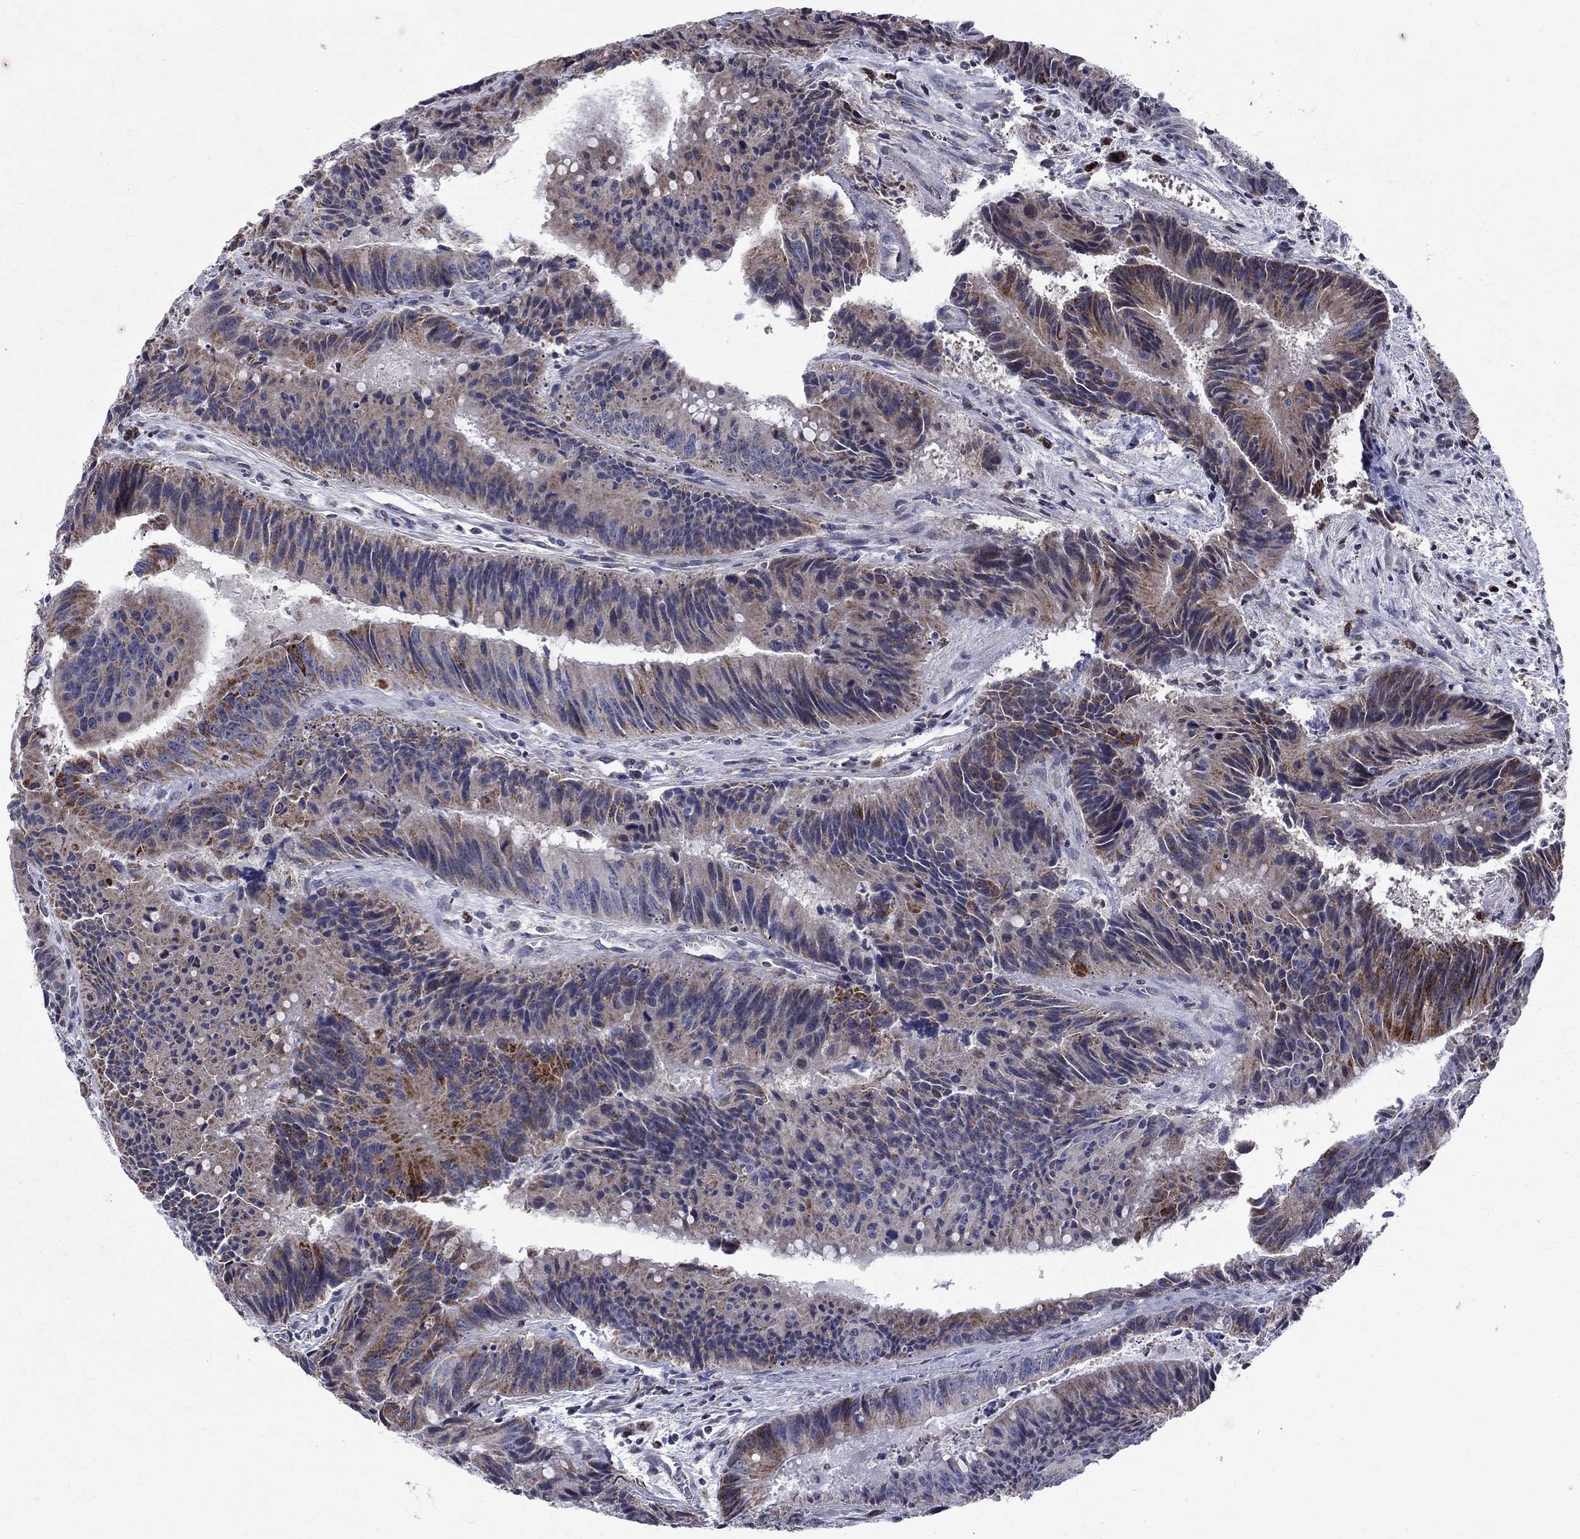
{"staining": {"intensity": "moderate", "quantity": "<25%", "location": "cytoplasmic/membranous"}, "tissue": "colorectal cancer", "cell_type": "Tumor cells", "image_type": "cancer", "snomed": [{"axis": "morphology", "description": "Adenocarcinoma, NOS"}, {"axis": "topography", "description": "Rectum"}], "caption": "Moderate cytoplasmic/membranous protein expression is present in approximately <25% of tumor cells in colorectal cancer (adenocarcinoma).", "gene": "SLC4A10", "patient": {"sex": "female", "age": 72}}